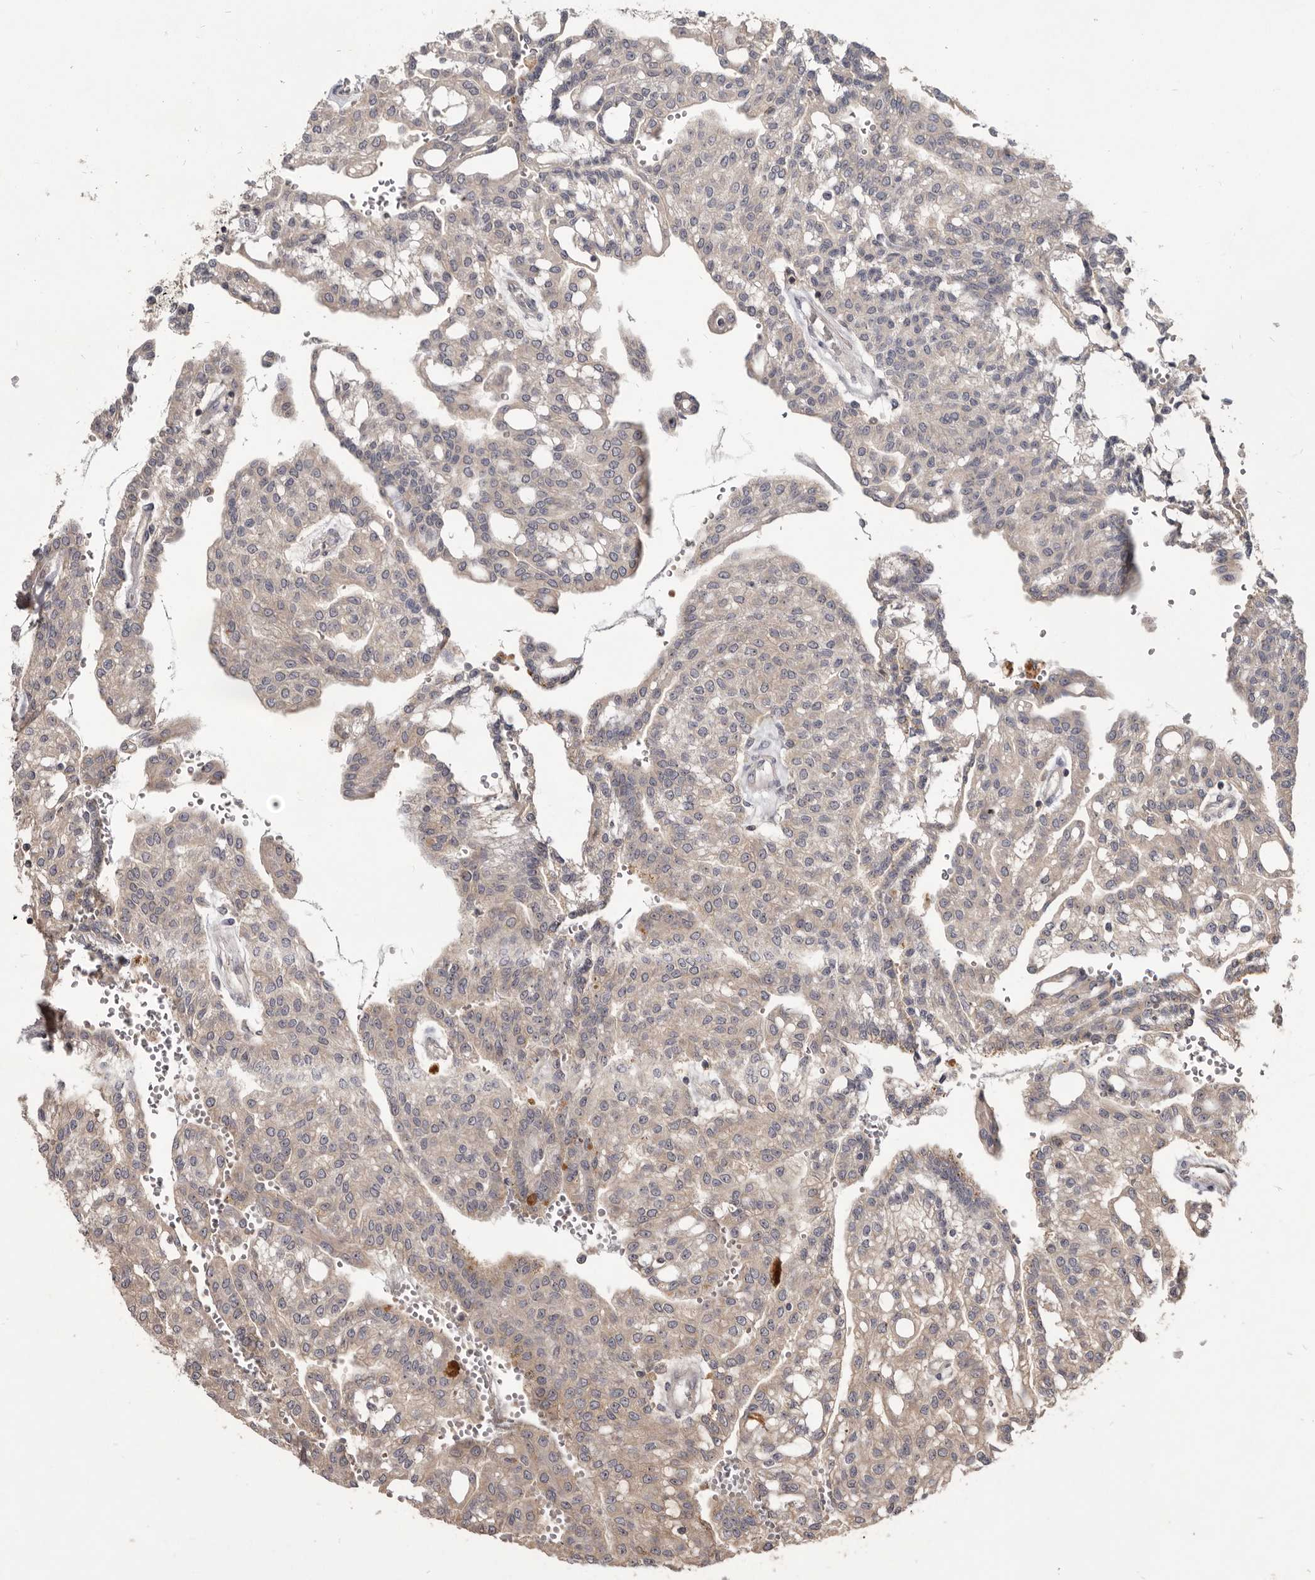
{"staining": {"intensity": "weak", "quantity": "25%-75%", "location": "cytoplasmic/membranous"}, "tissue": "renal cancer", "cell_type": "Tumor cells", "image_type": "cancer", "snomed": [{"axis": "morphology", "description": "Adenocarcinoma, NOS"}, {"axis": "topography", "description": "Kidney"}], "caption": "Renal cancer stained for a protein (brown) reveals weak cytoplasmic/membranous positive expression in approximately 25%-75% of tumor cells.", "gene": "TTC39A", "patient": {"sex": "male", "age": 63}}